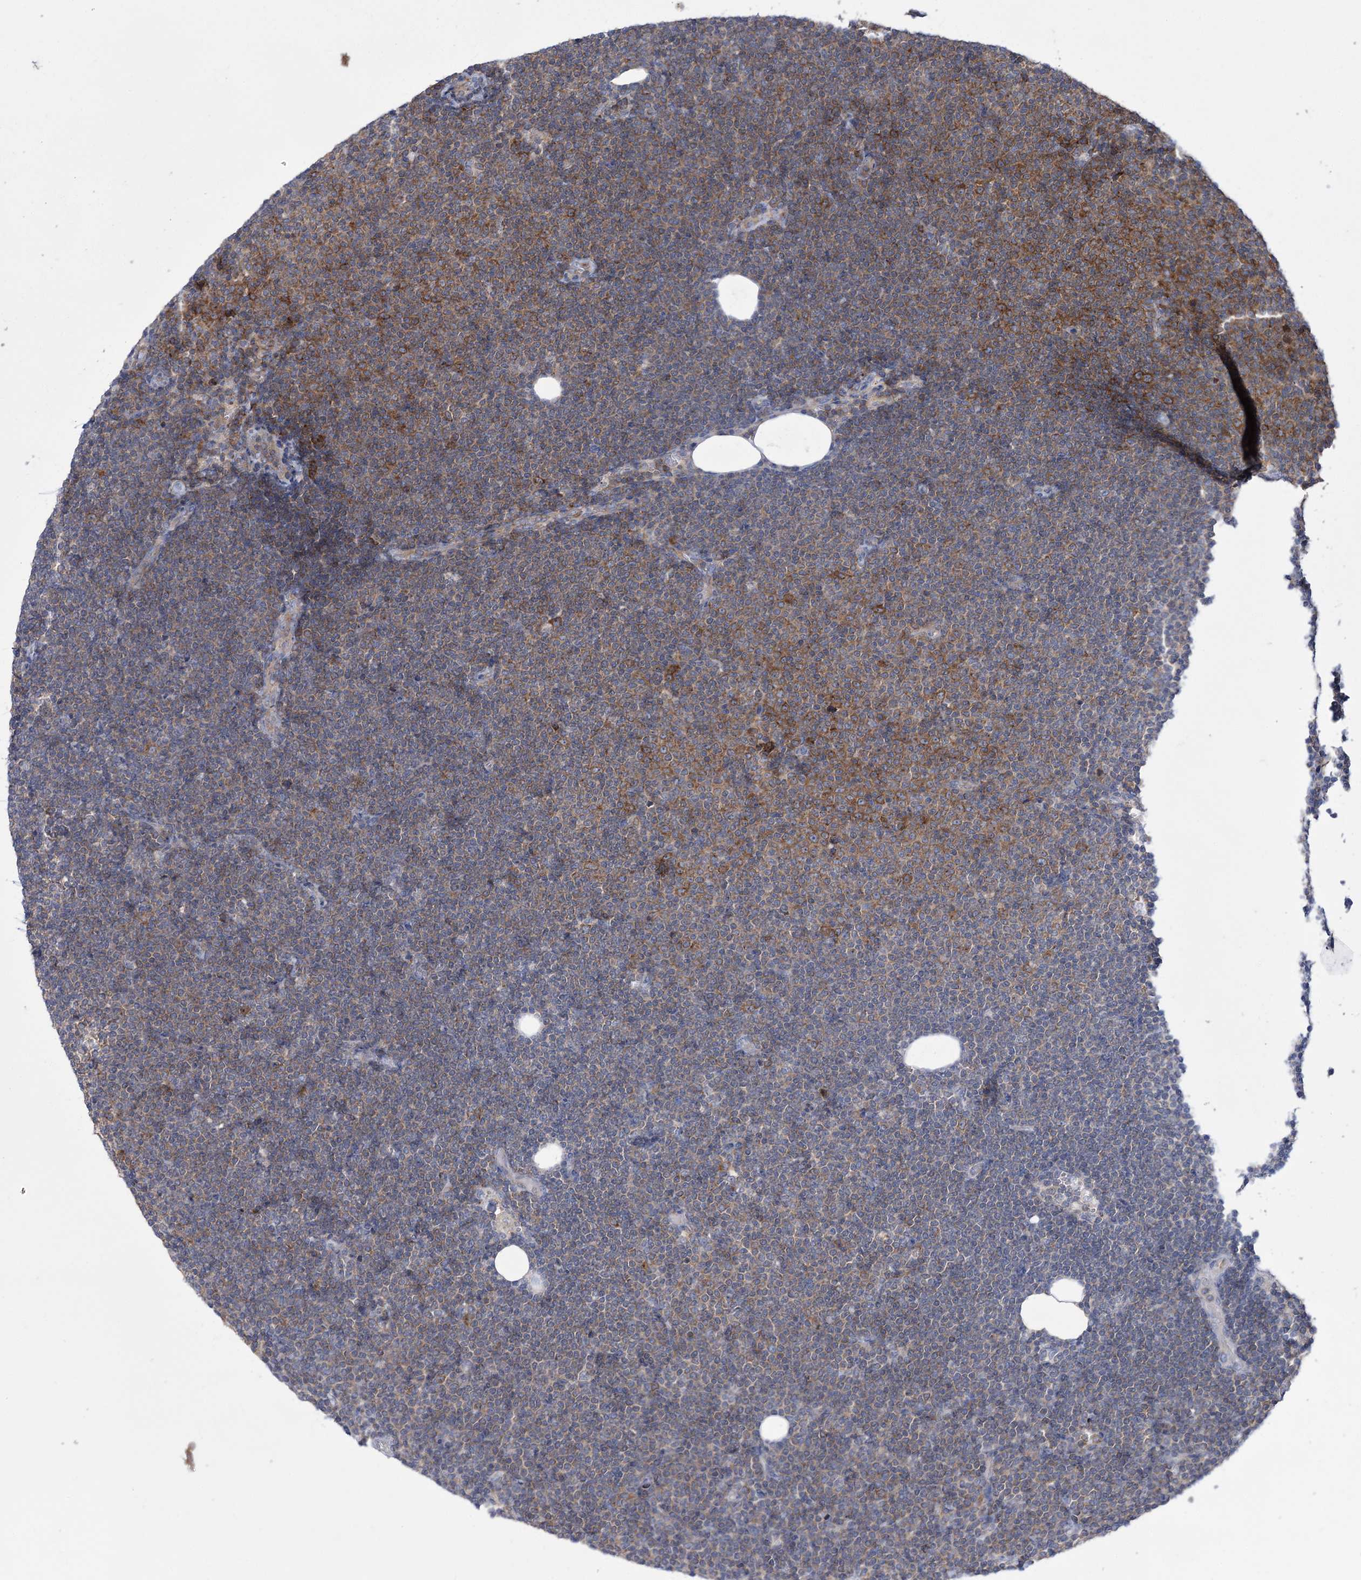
{"staining": {"intensity": "moderate", "quantity": "<25%", "location": "cytoplasmic/membranous"}, "tissue": "lymphoma", "cell_type": "Tumor cells", "image_type": "cancer", "snomed": [{"axis": "morphology", "description": "Malignant lymphoma, non-Hodgkin's type, Low grade"}, {"axis": "topography", "description": "Lymph node"}], "caption": "Protein analysis of lymphoma tissue reveals moderate cytoplasmic/membranous staining in about <25% of tumor cells.", "gene": "ZNF622", "patient": {"sex": "female", "age": 53}}